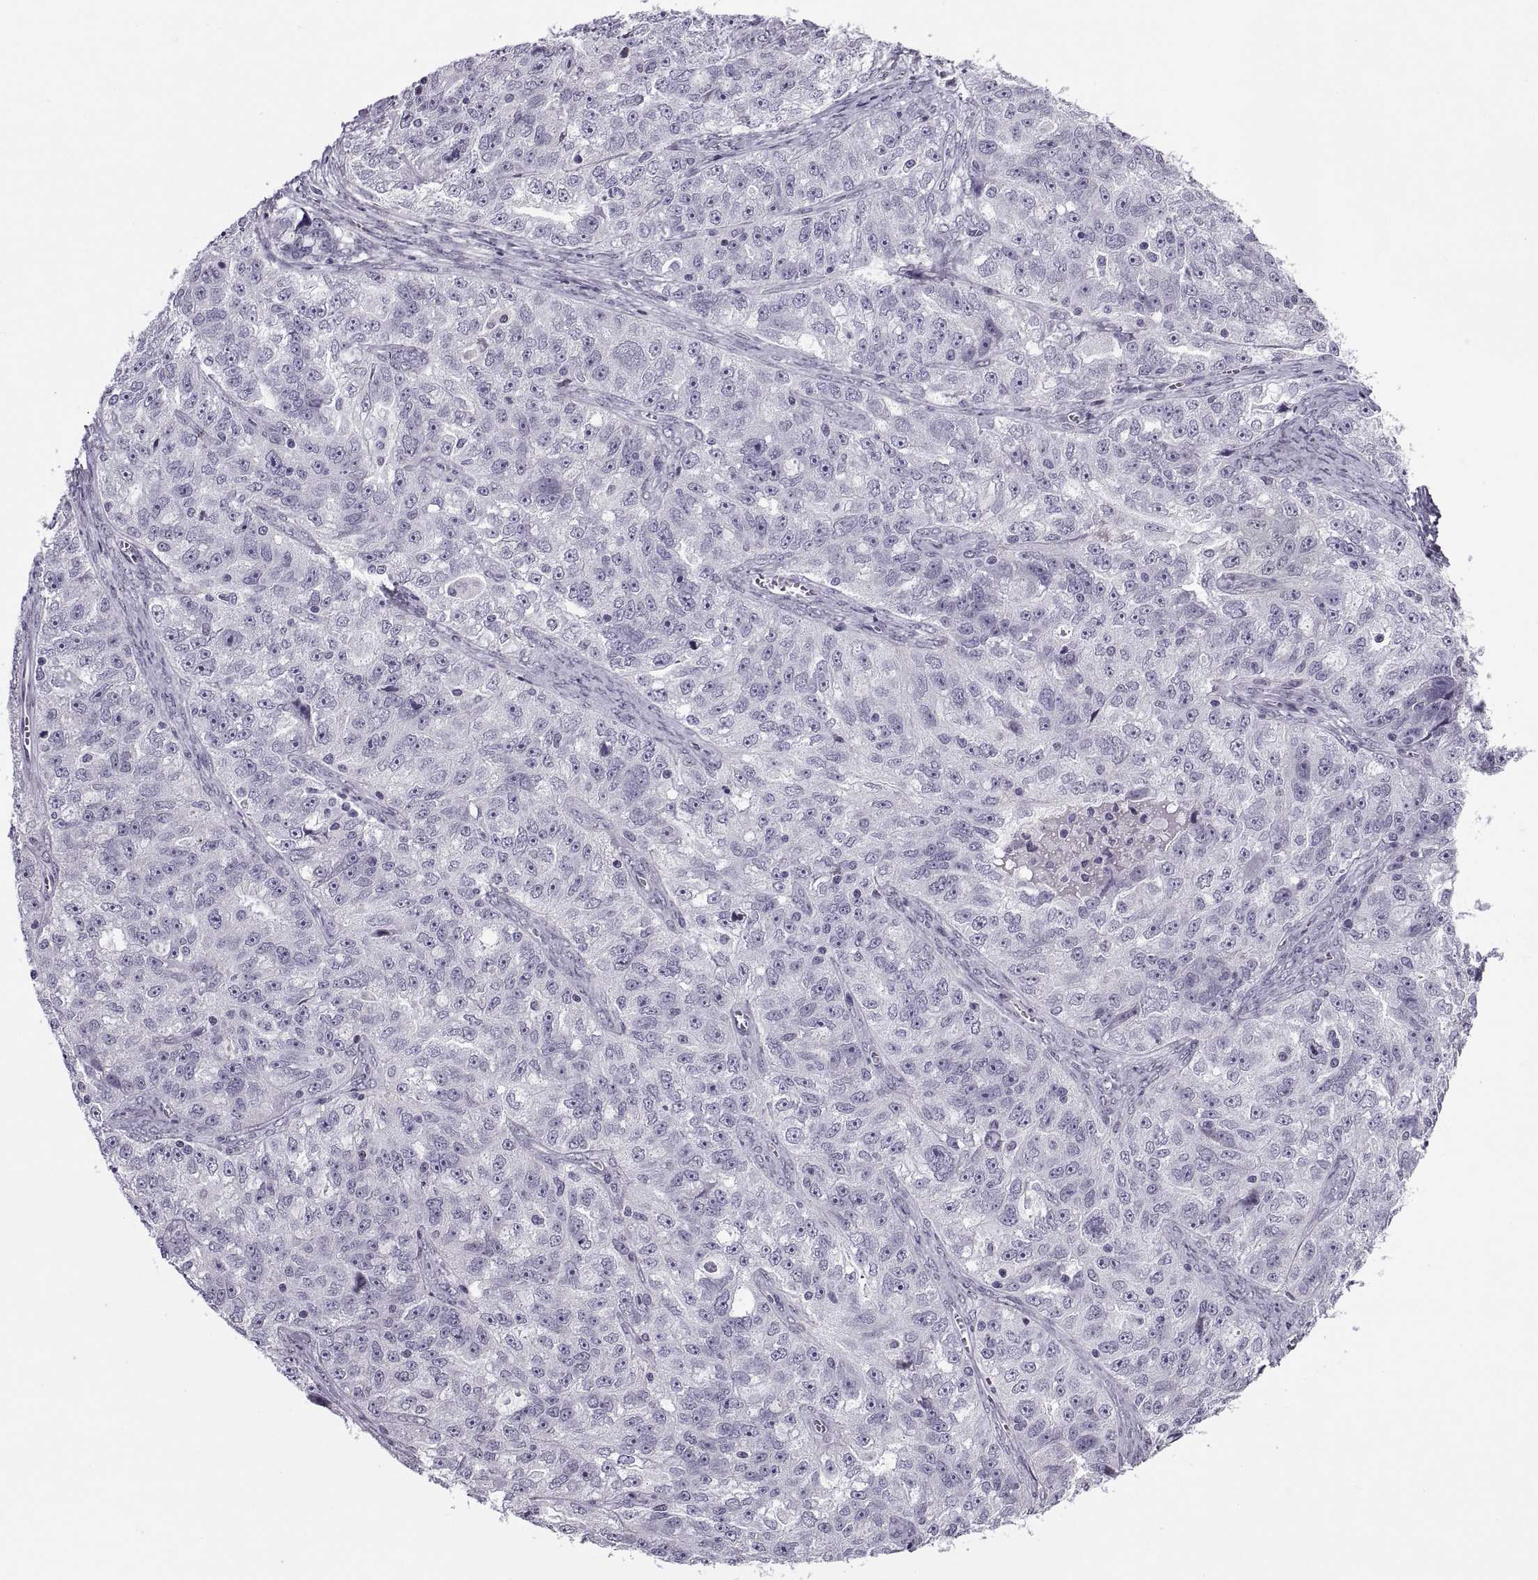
{"staining": {"intensity": "negative", "quantity": "none", "location": "none"}, "tissue": "ovarian cancer", "cell_type": "Tumor cells", "image_type": "cancer", "snomed": [{"axis": "morphology", "description": "Cystadenocarcinoma, serous, NOS"}, {"axis": "topography", "description": "Ovary"}], "caption": "Immunohistochemistry photomicrograph of neoplastic tissue: ovarian serous cystadenocarcinoma stained with DAB displays no significant protein expression in tumor cells.", "gene": "H1-8", "patient": {"sex": "female", "age": 51}}